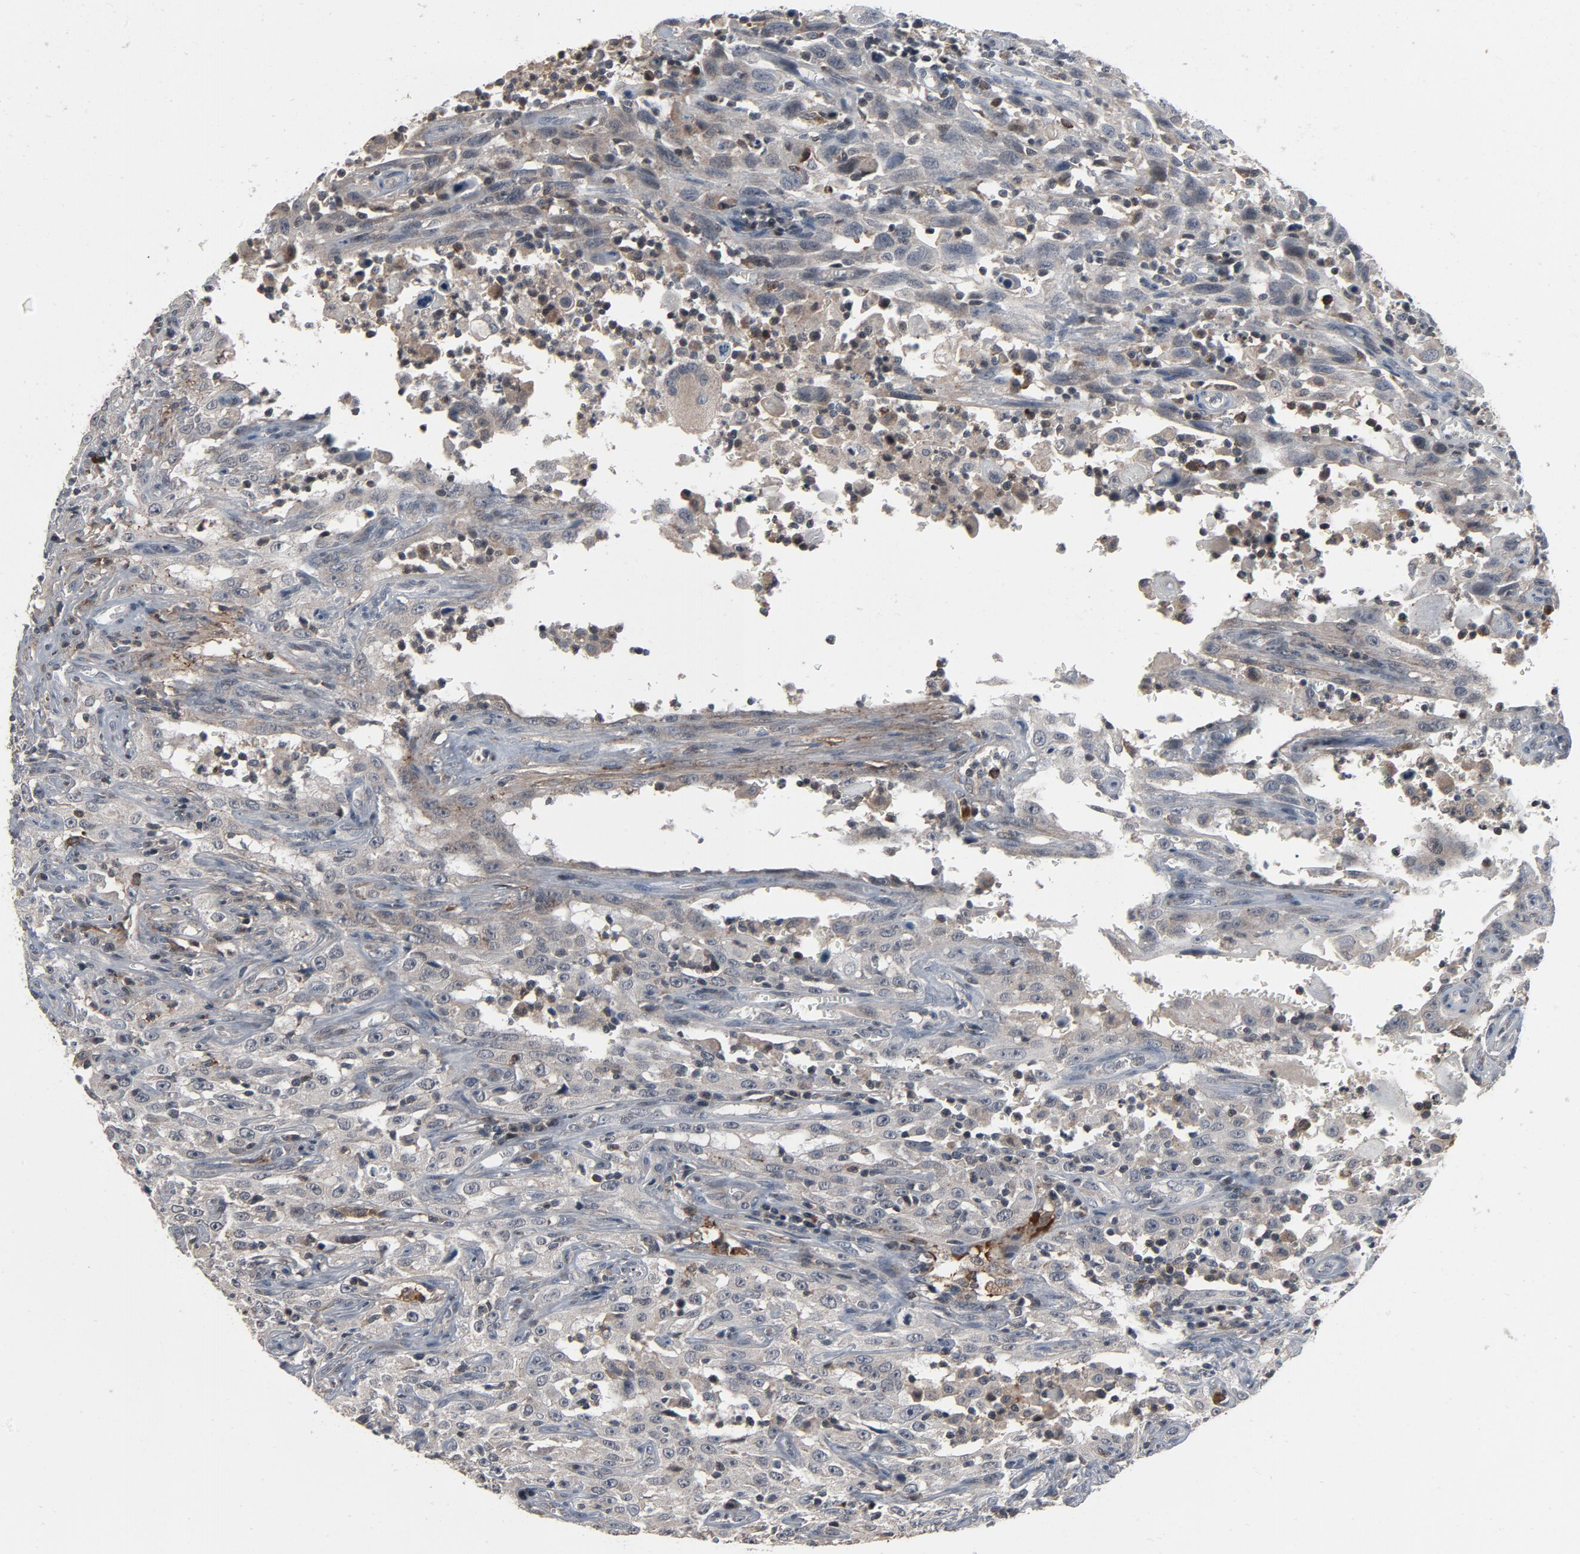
{"staining": {"intensity": "negative", "quantity": "none", "location": "none"}, "tissue": "head and neck cancer", "cell_type": "Tumor cells", "image_type": "cancer", "snomed": [{"axis": "morphology", "description": "Squamous cell carcinoma, NOS"}, {"axis": "topography", "description": "Oral tissue"}, {"axis": "topography", "description": "Head-Neck"}], "caption": "The IHC photomicrograph has no significant expression in tumor cells of squamous cell carcinoma (head and neck) tissue. (Immunohistochemistry, brightfield microscopy, high magnification).", "gene": "PDZD4", "patient": {"sex": "female", "age": 76}}